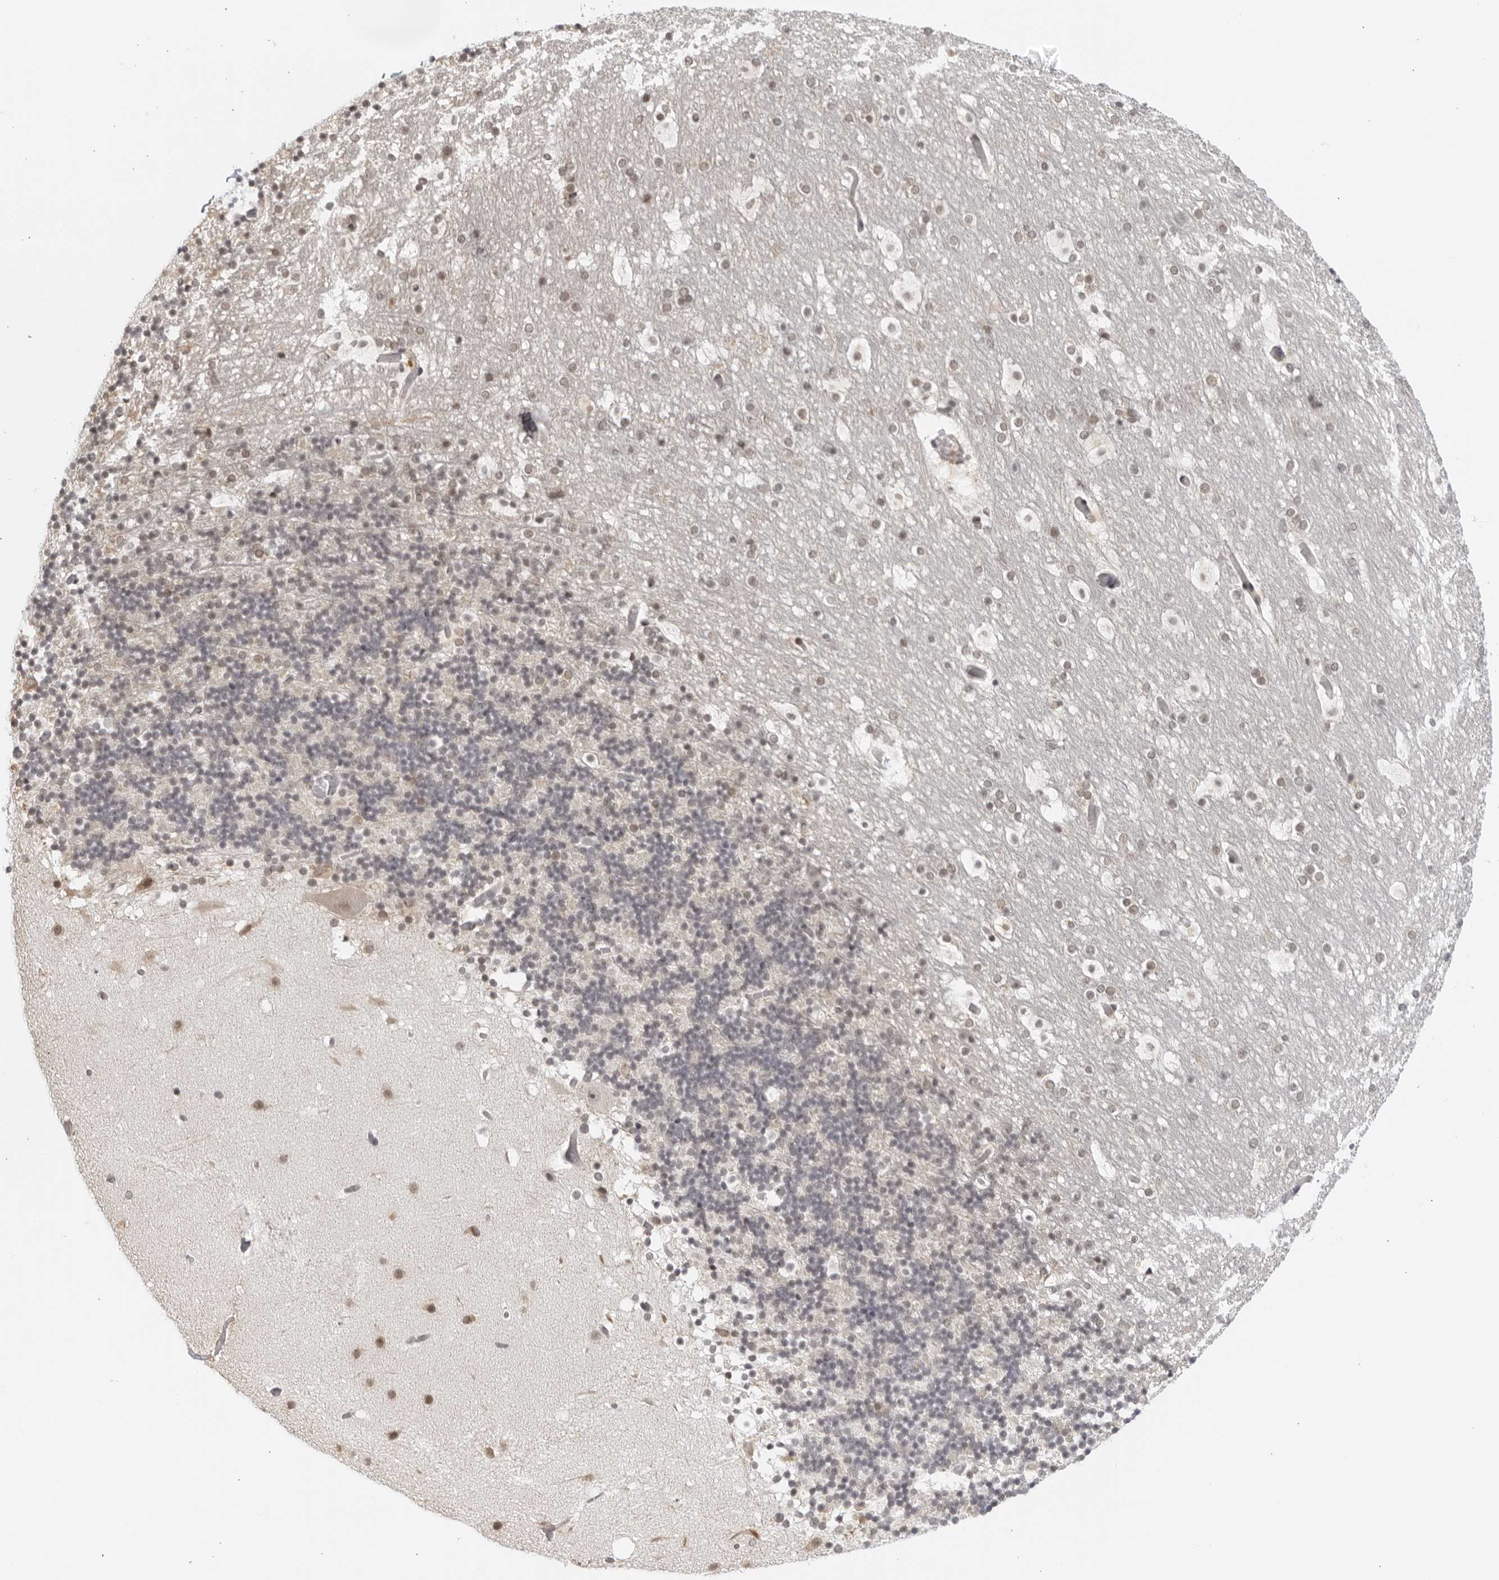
{"staining": {"intensity": "negative", "quantity": "none", "location": "none"}, "tissue": "cerebellum", "cell_type": "Cells in granular layer", "image_type": "normal", "snomed": [{"axis": "morphology", "description": "Normal tissue, NOS"}, {"axis": "topography", "description": "Cerebellum"}], "caption": "The histopathology image exhibits no significant staining in cells in granular layer of cerebellum.", "gene": "RAB11FIP3", "patient": {"sex": "male", "age": 57}}